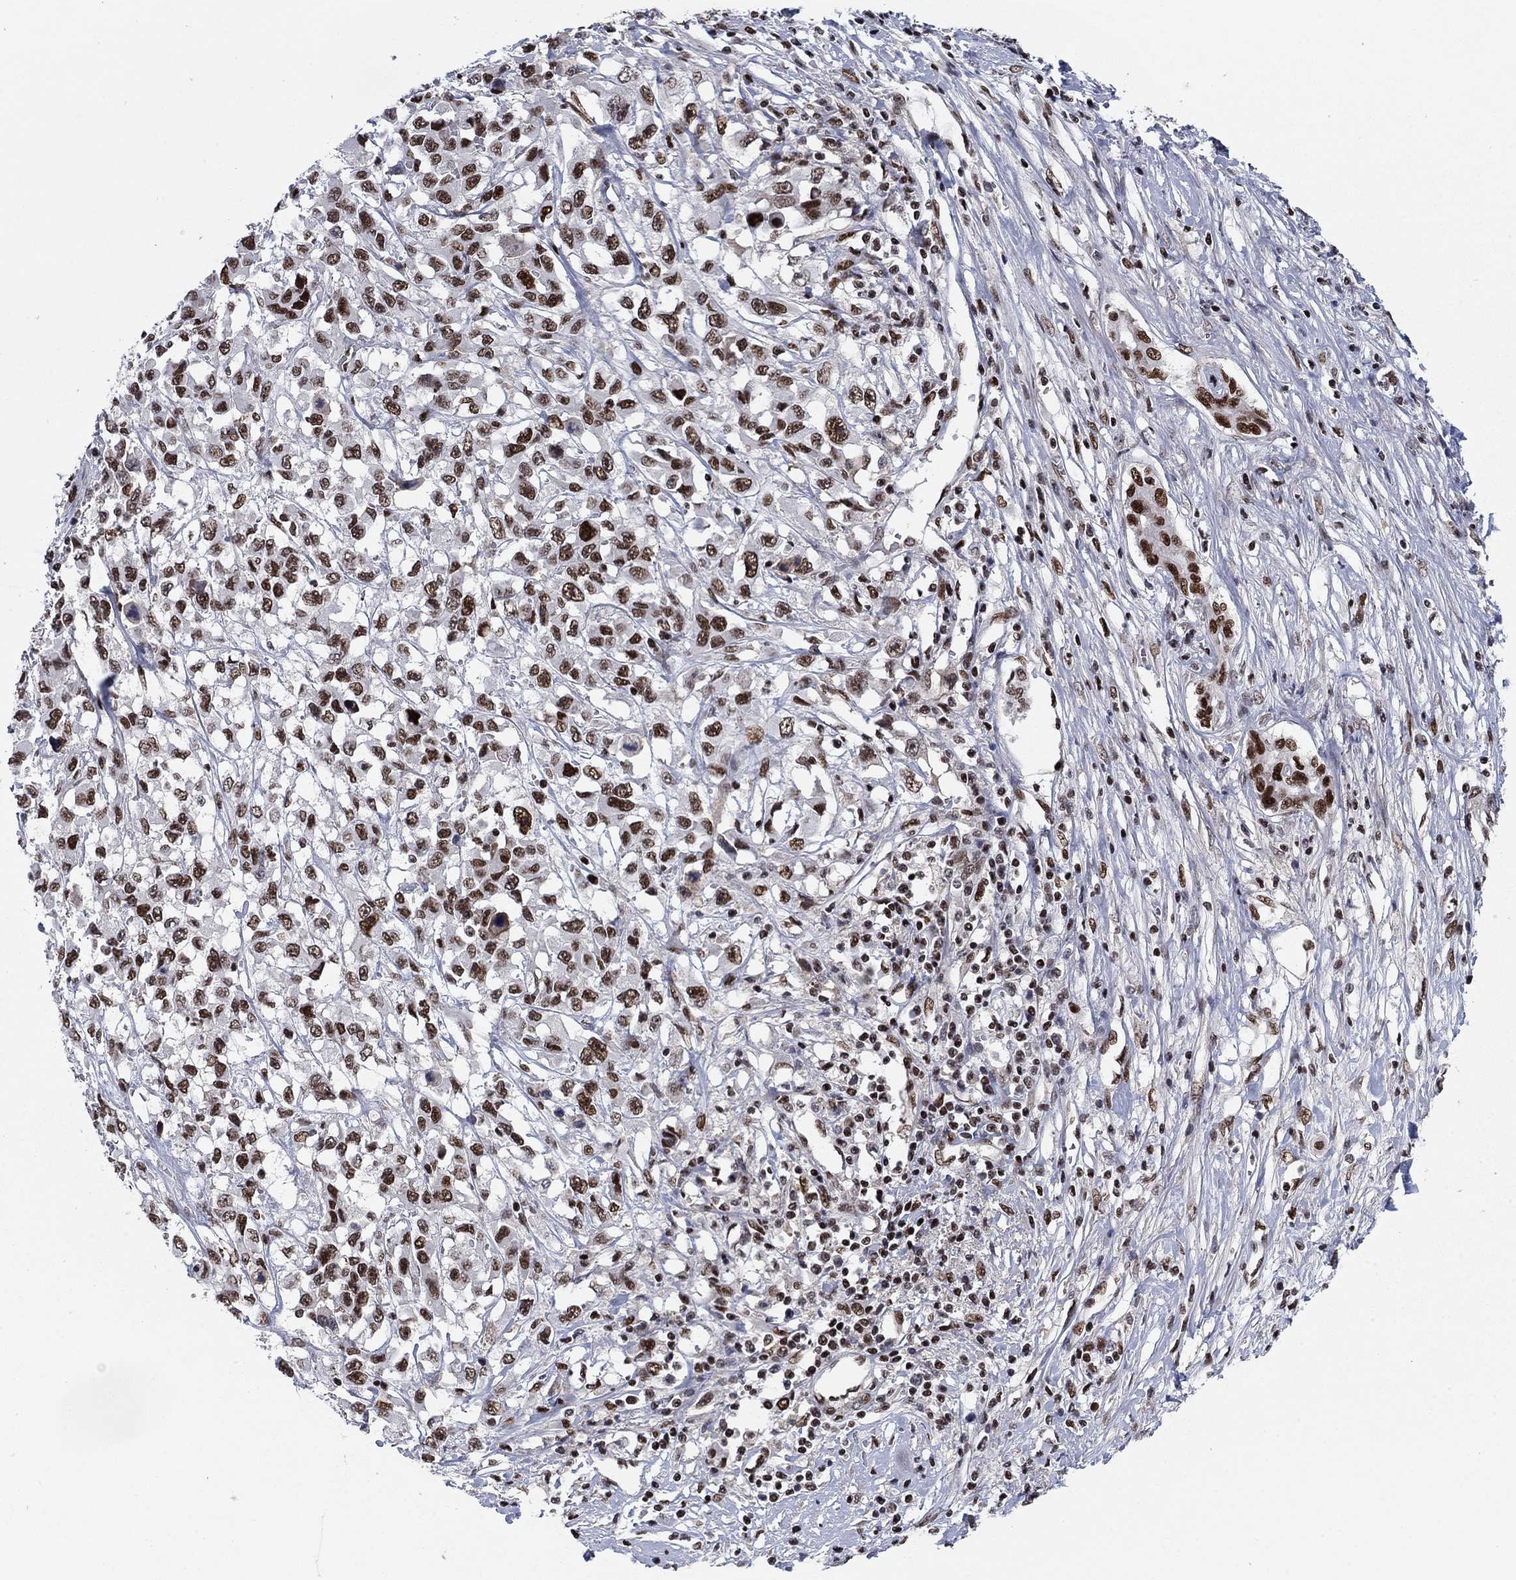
{"staining": {"intensity": "strong", "quantity": ">75%", "location": "nuclear"}, "tissue": "liver cancer", "cell_type": "Tumor cells", "image_type": "cancer", "snomed": [{"axis": "morphology", "description": "Adenocarcinoma, NOS"}, {"axis": "morphology", "description": "Cholangiocarcinoma"}, {"axis": "topography", "description": "Liver"}], "caption": "Liver cancer stained for a protein (brown) exhibits strong nuclear positive positivity in approximately >75% of tumor cells.", "gene": "RPRD1B", "patient": {"sex": "male", "age": 64}}